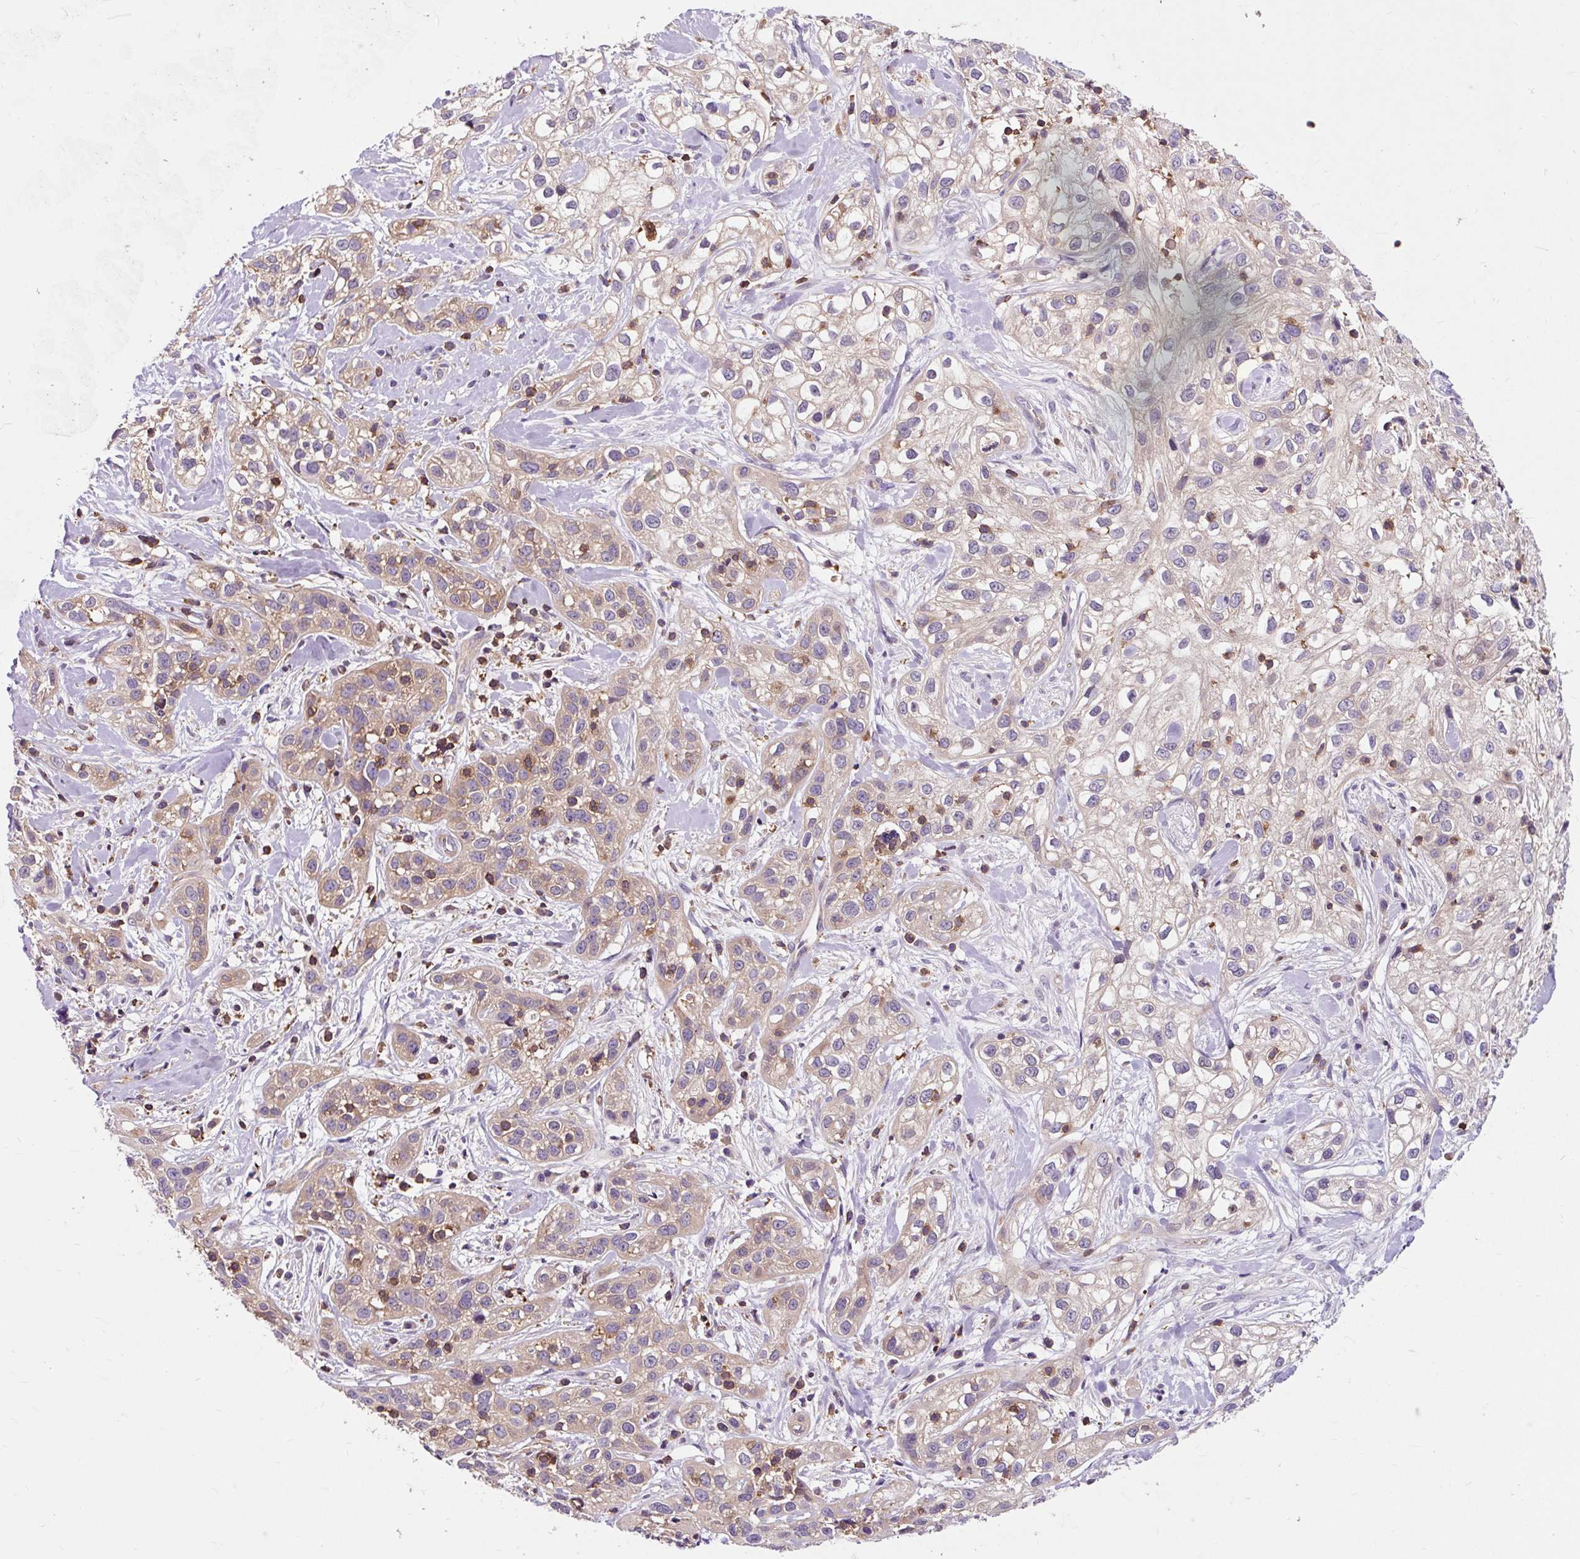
{"staining": {"intensity": "weak", "quantity": "25%-75%", "location": "cytoplasmic/membranous"}, "tissue": "skin cancer", "cell_type": "Tumor cells", "image_type": "cancer", "snomed": [{"axis": "morphology", "description": "Squamous cell carcinoma, NOS"}, {"axis": "topography", "description": "Skin"}], "caption": "Human squamous cell carcinoma (skin) stained with a protein marker demonstrates weak staining in tumor cells.", "gene": "CISD3", "patient": {"sex": "male", "age": 82}}